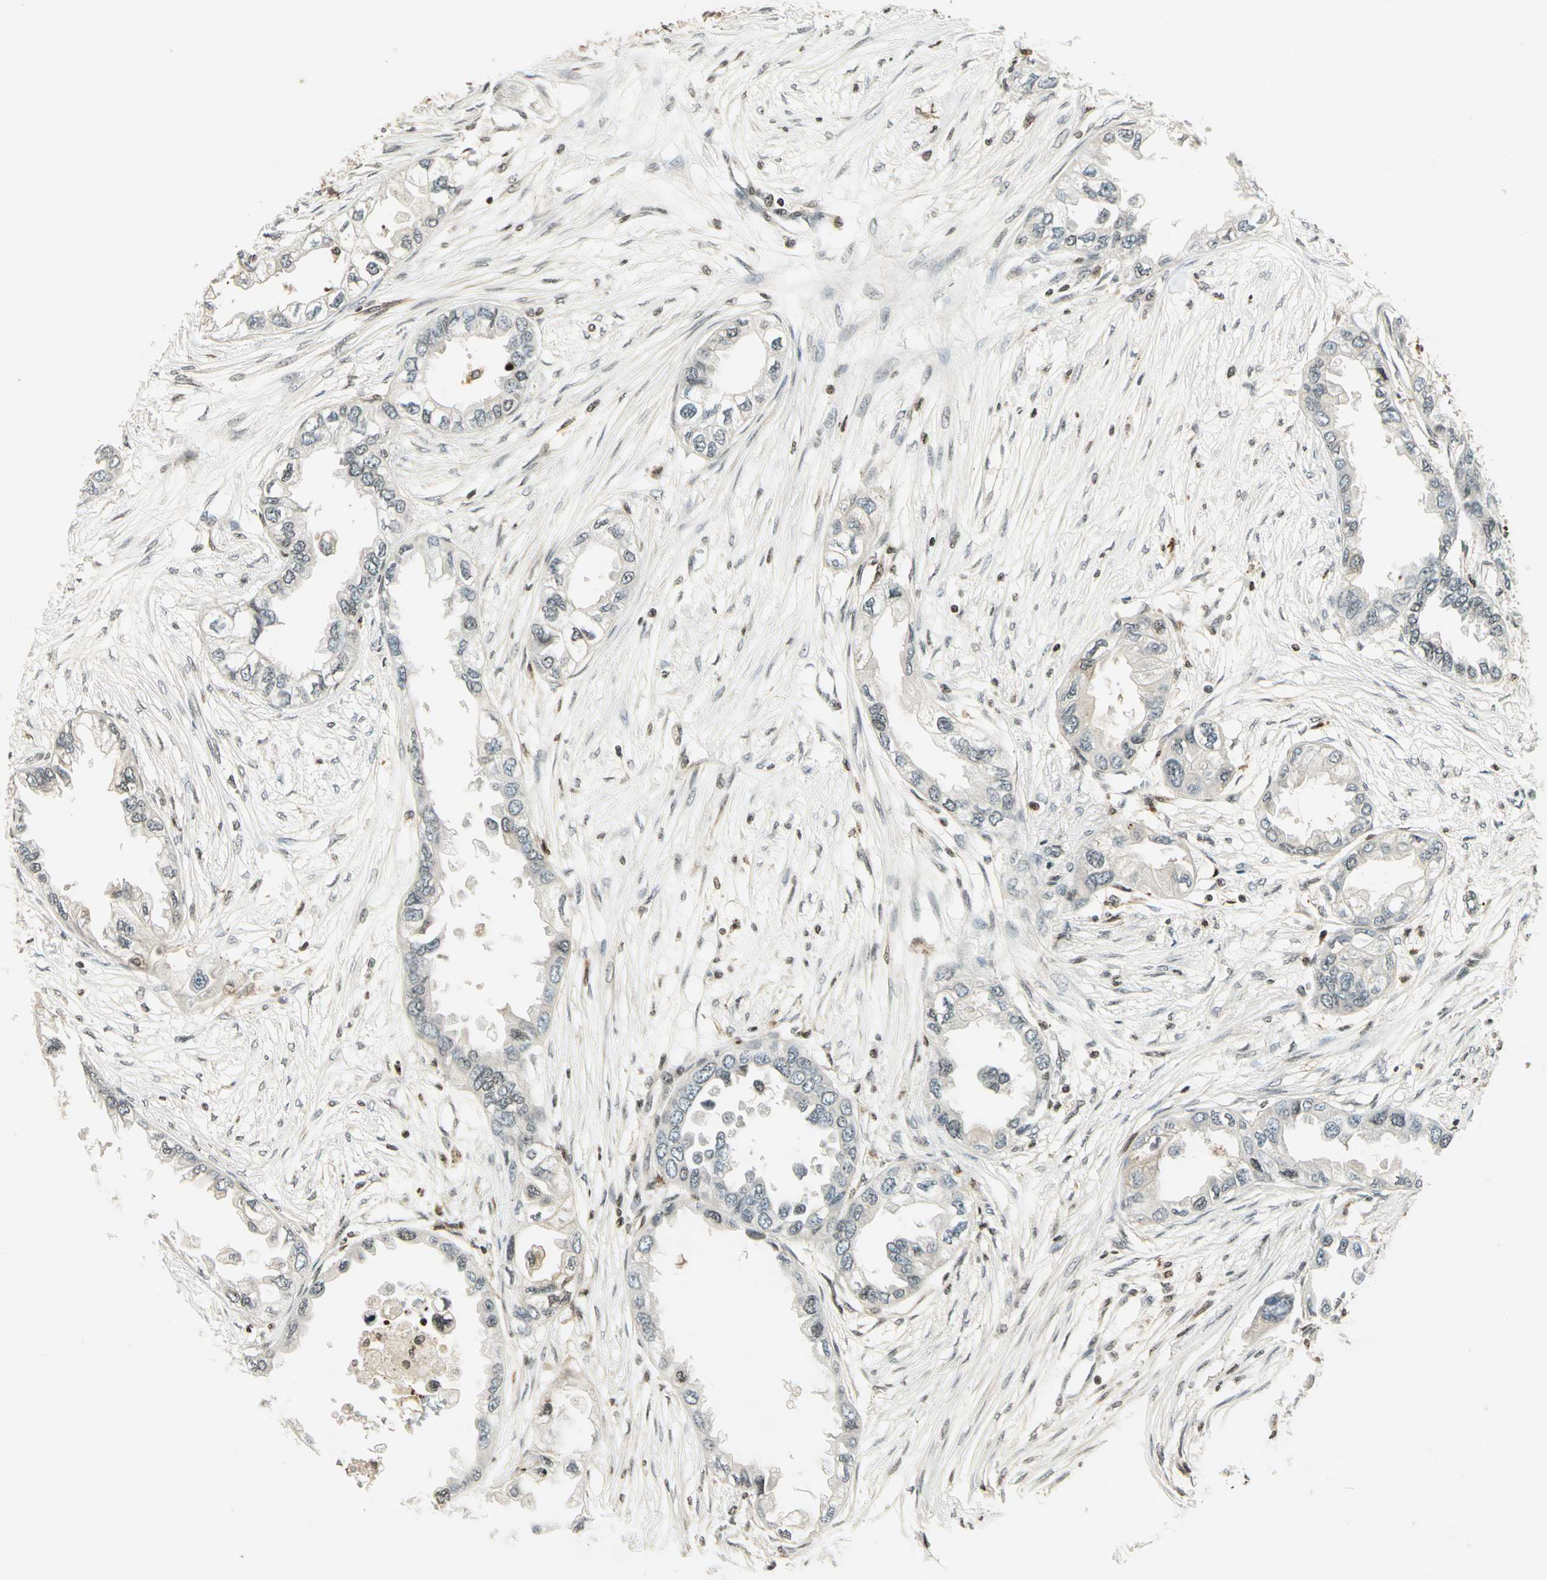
{"staining": {"intensity": "weak", "quantity": "25%-75%", "location": "cytoplasmic/membranous,nuclear"}, "tissue": "endometrial cancer", "cell_type": "Tumor cells", "image_type": "cancer", "snomed": [{"axis": "morphology", "description": "Adenocarcinoma, NOS"}, {"axis": "topography", "description": "Endometrium"}], "caption": "Immunohistochemistry (IHC) of endometrial cancer (adenocarcinoma) demonstrates low levels of weak cytoplasmic/membranous and nuclear positivity in about 25%-75% of tumor cells.", "gene": "LGALS3", "patient": {"sex": "female", "age": 67}}